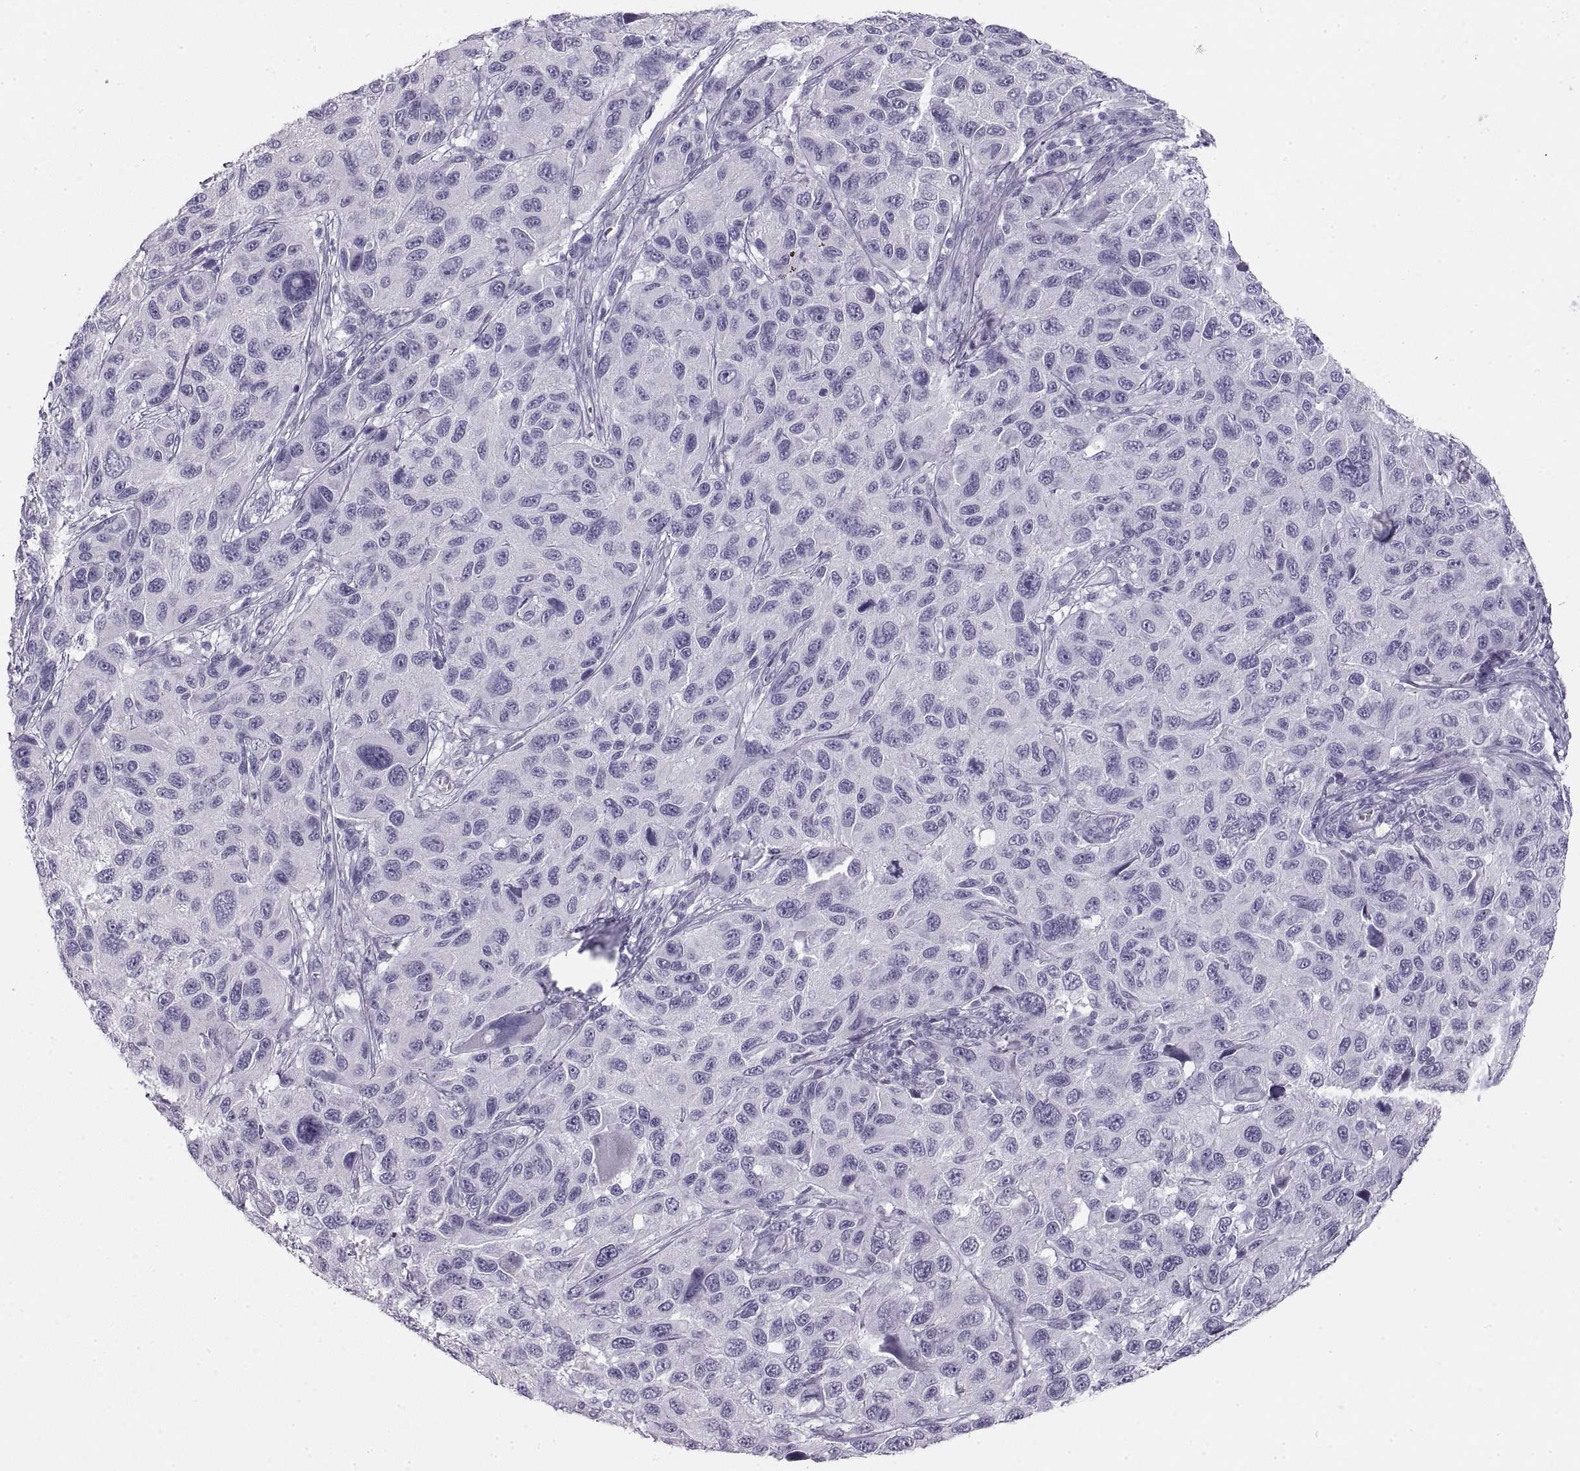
{"staining": {"intensity": "negative", "quantity": "none", "location": "none"}, "tissue": "melanoma", "cell_type": "Tumor cells", "image_type": "cancer", "snomed": [{"axis": "morphology", "description": "Malignant melanoma, NOS"}, {"axis": "topography", "description": "Skin"}], "caption": "Immunohistochemical staining of human melanoma shows no significant positivity in tumor cells.", "gene": "SEMG1", "patient": {"sex": "male", "age": 53}}